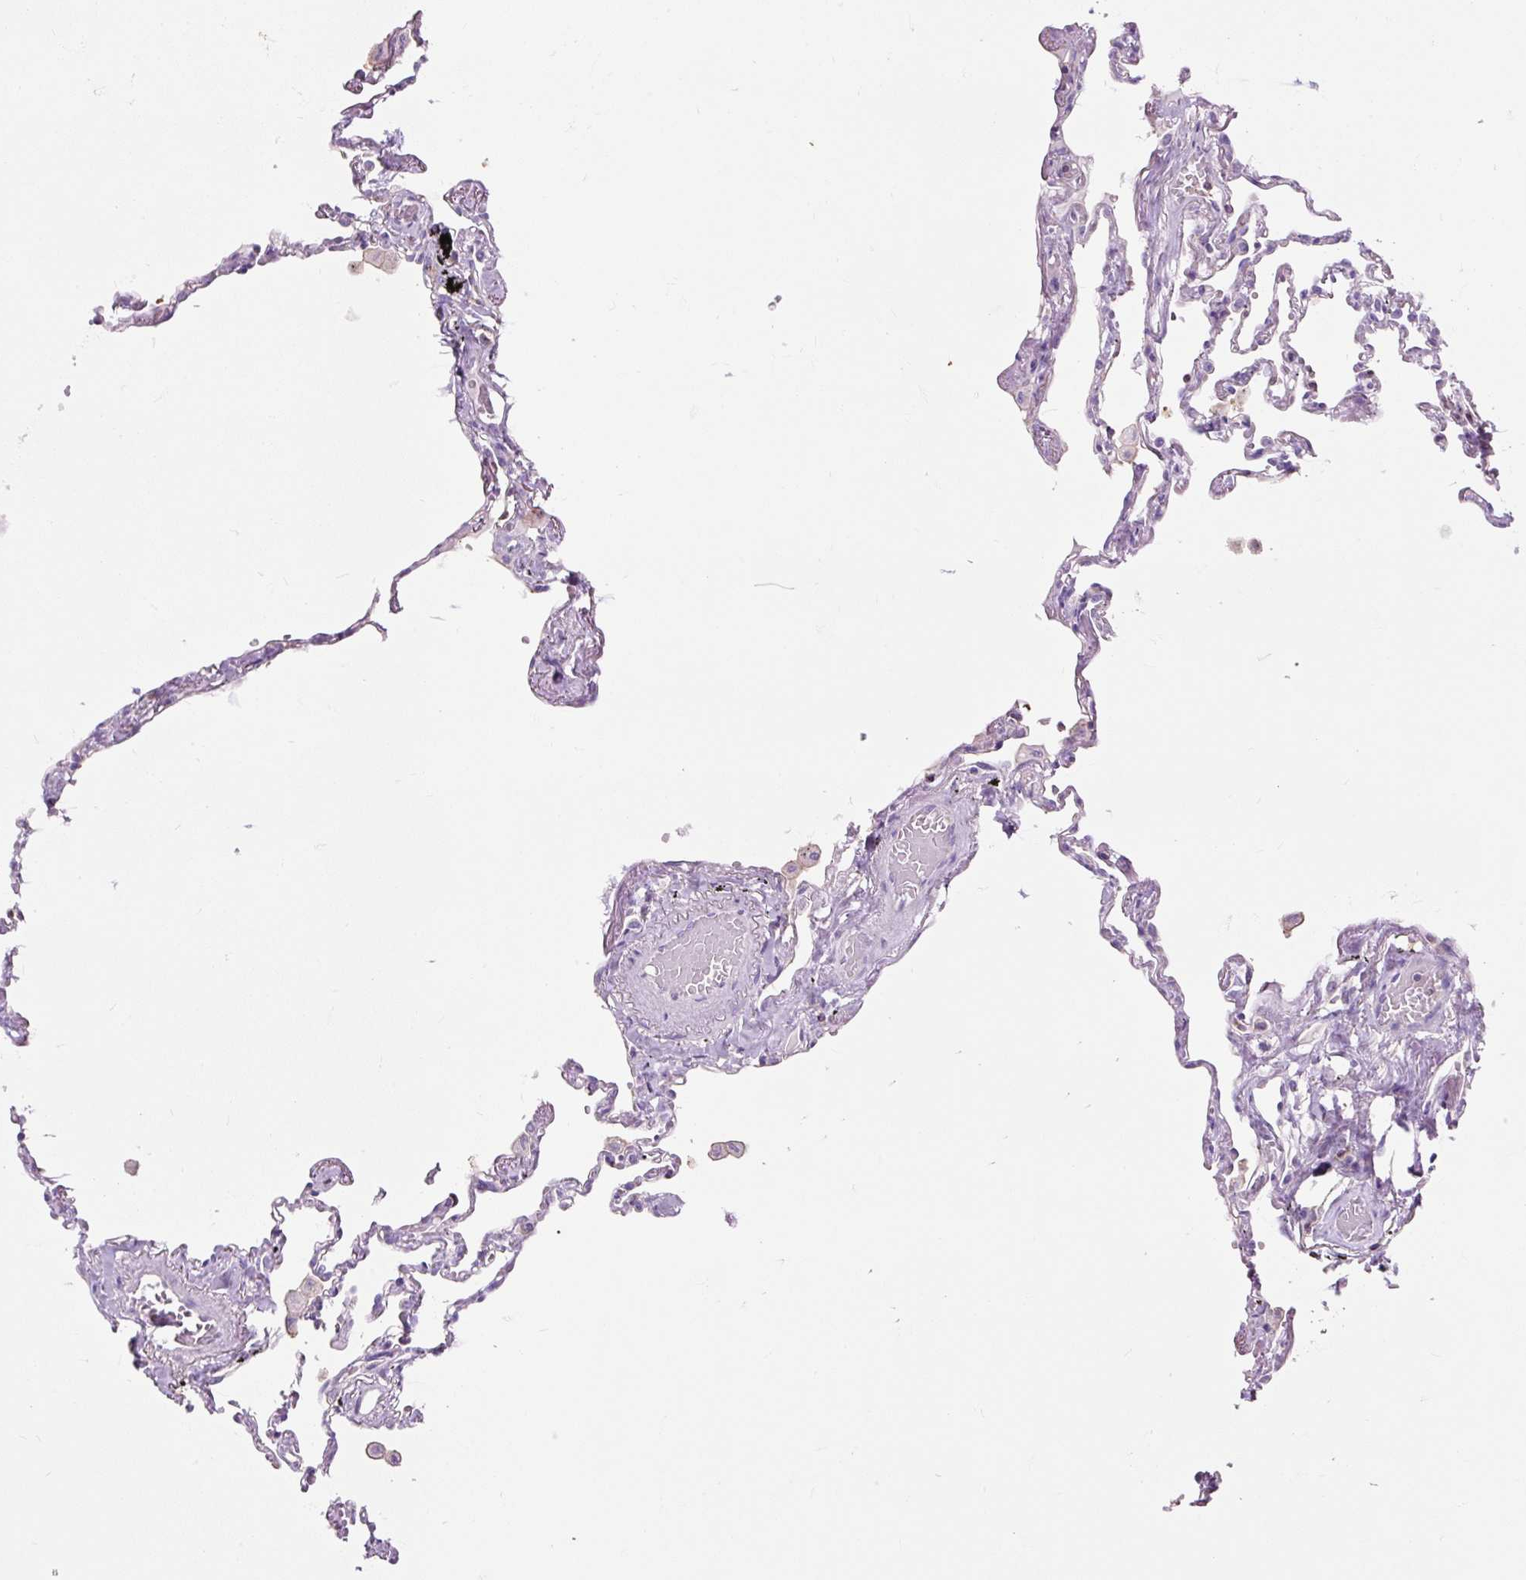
{"staining": {"intensity": "negative", "quantity": "none", "location": "none"}, "tissue": "lung", "cell_type": "Alveolar cells", "image_type": "normal", "snomed": [{"axis": "morphology", "description": "Normal tissue, NOS"}, {"axis": "topography", "description": "Lung"}], "caption": "An IHC micrograph of benign lung is shown. There is no staining in alveolar cells of lung. (Brightfield microscopy of DAB (3,3'-diaminobenzidine) immunohistochemistry at high magnification).", "gene": "OR10A7", "patient": {"sex": "female", "age": 67}}